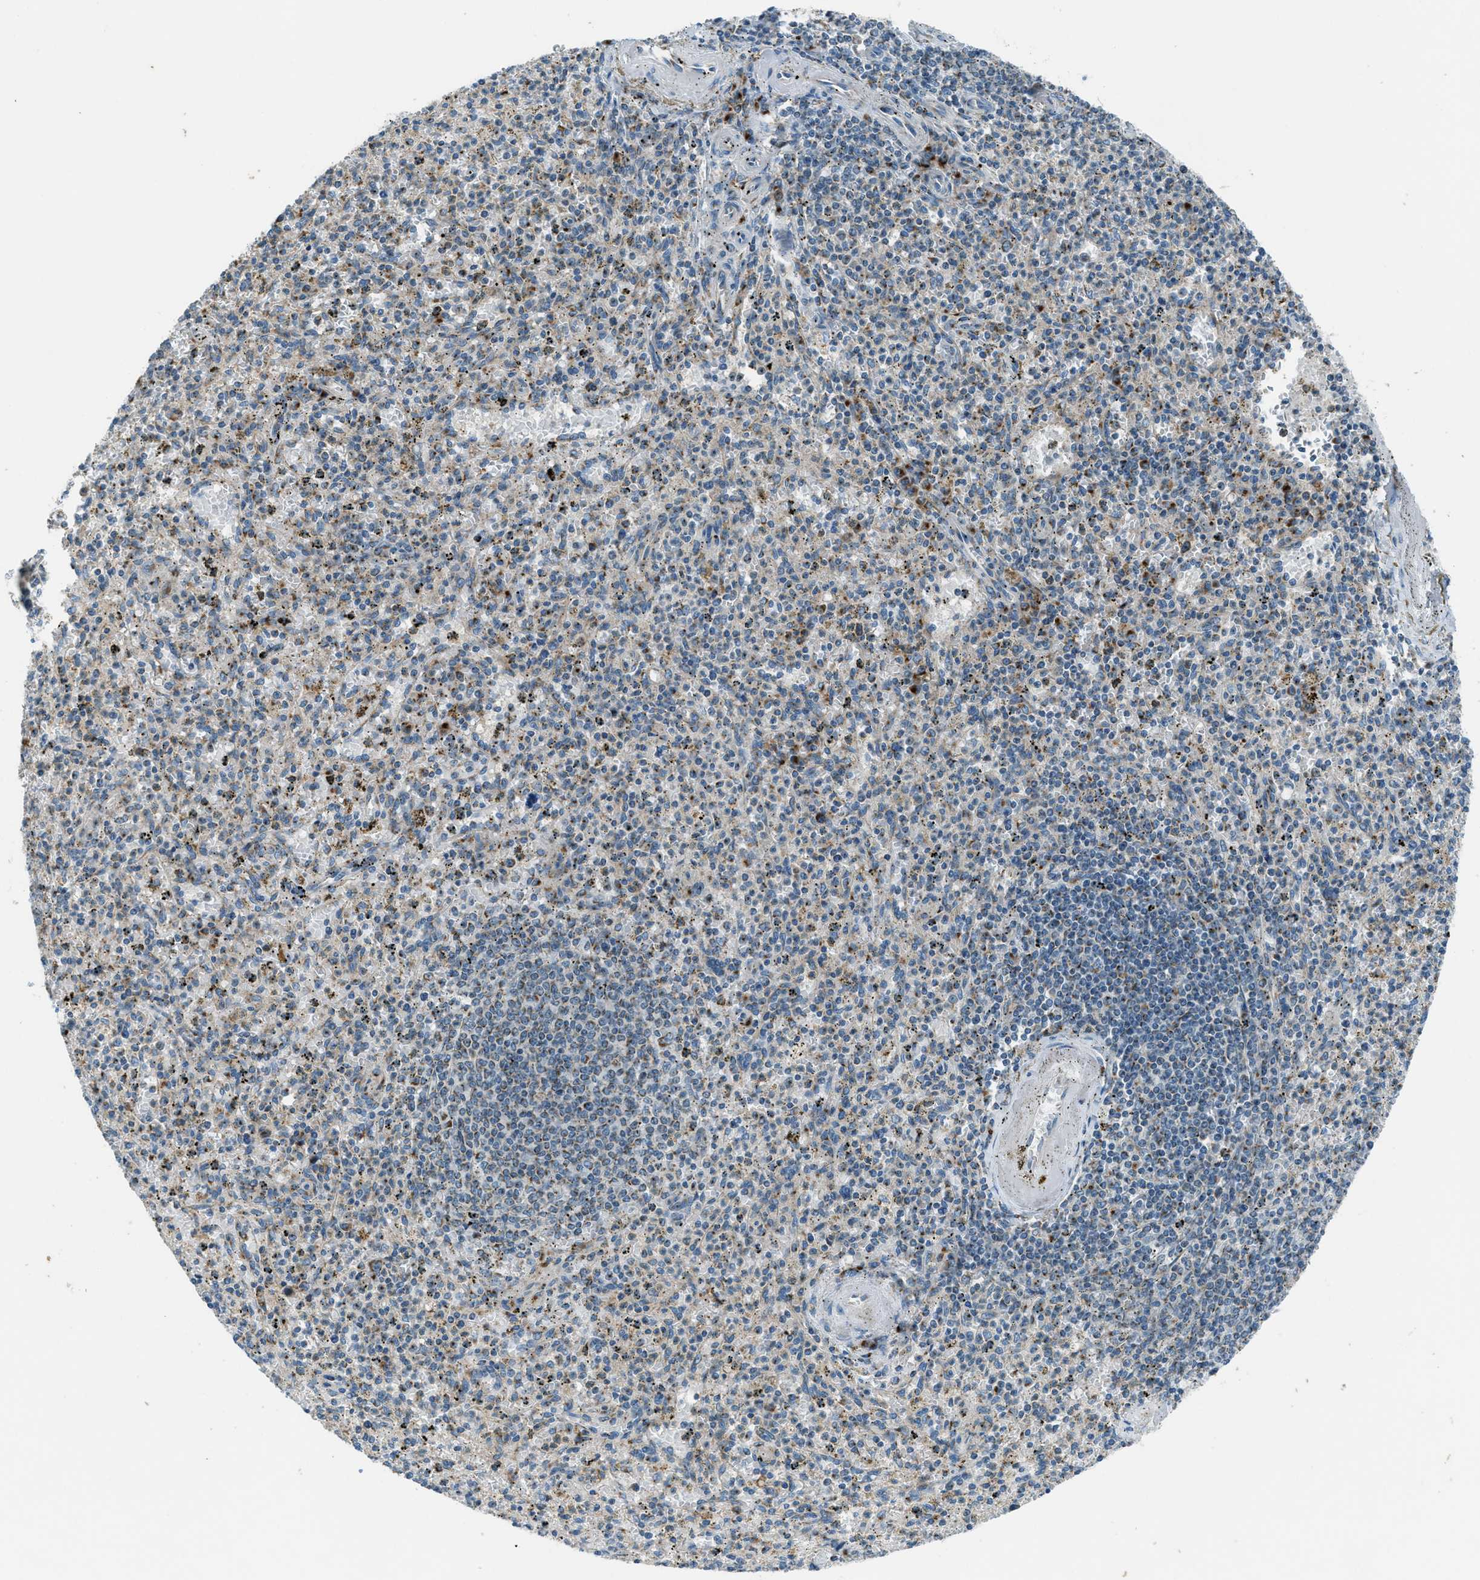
{"staining": {"intensity": "weak", "quantity": ">75%", "location": "cytoplasmic/membranous"}, "tissue": "spleen", "cell_type": "Cells in red pulp", "image_type": "normal", "snomed": [{"axis": "morphology", "description": "Normal tissue, NOS"}, {"axis": "topography", "description": "Spleen"}], "caption": "IHC of normal human spleen reveals low levels of weak cytoplasmic/membranous positivity in approximately >75% of cells in red pulp. The protein of interest is shown in brown color, while the nuclei are stained blue.", "gene": "BCKDK", "patient": {"sex": "male", "age": 72}}